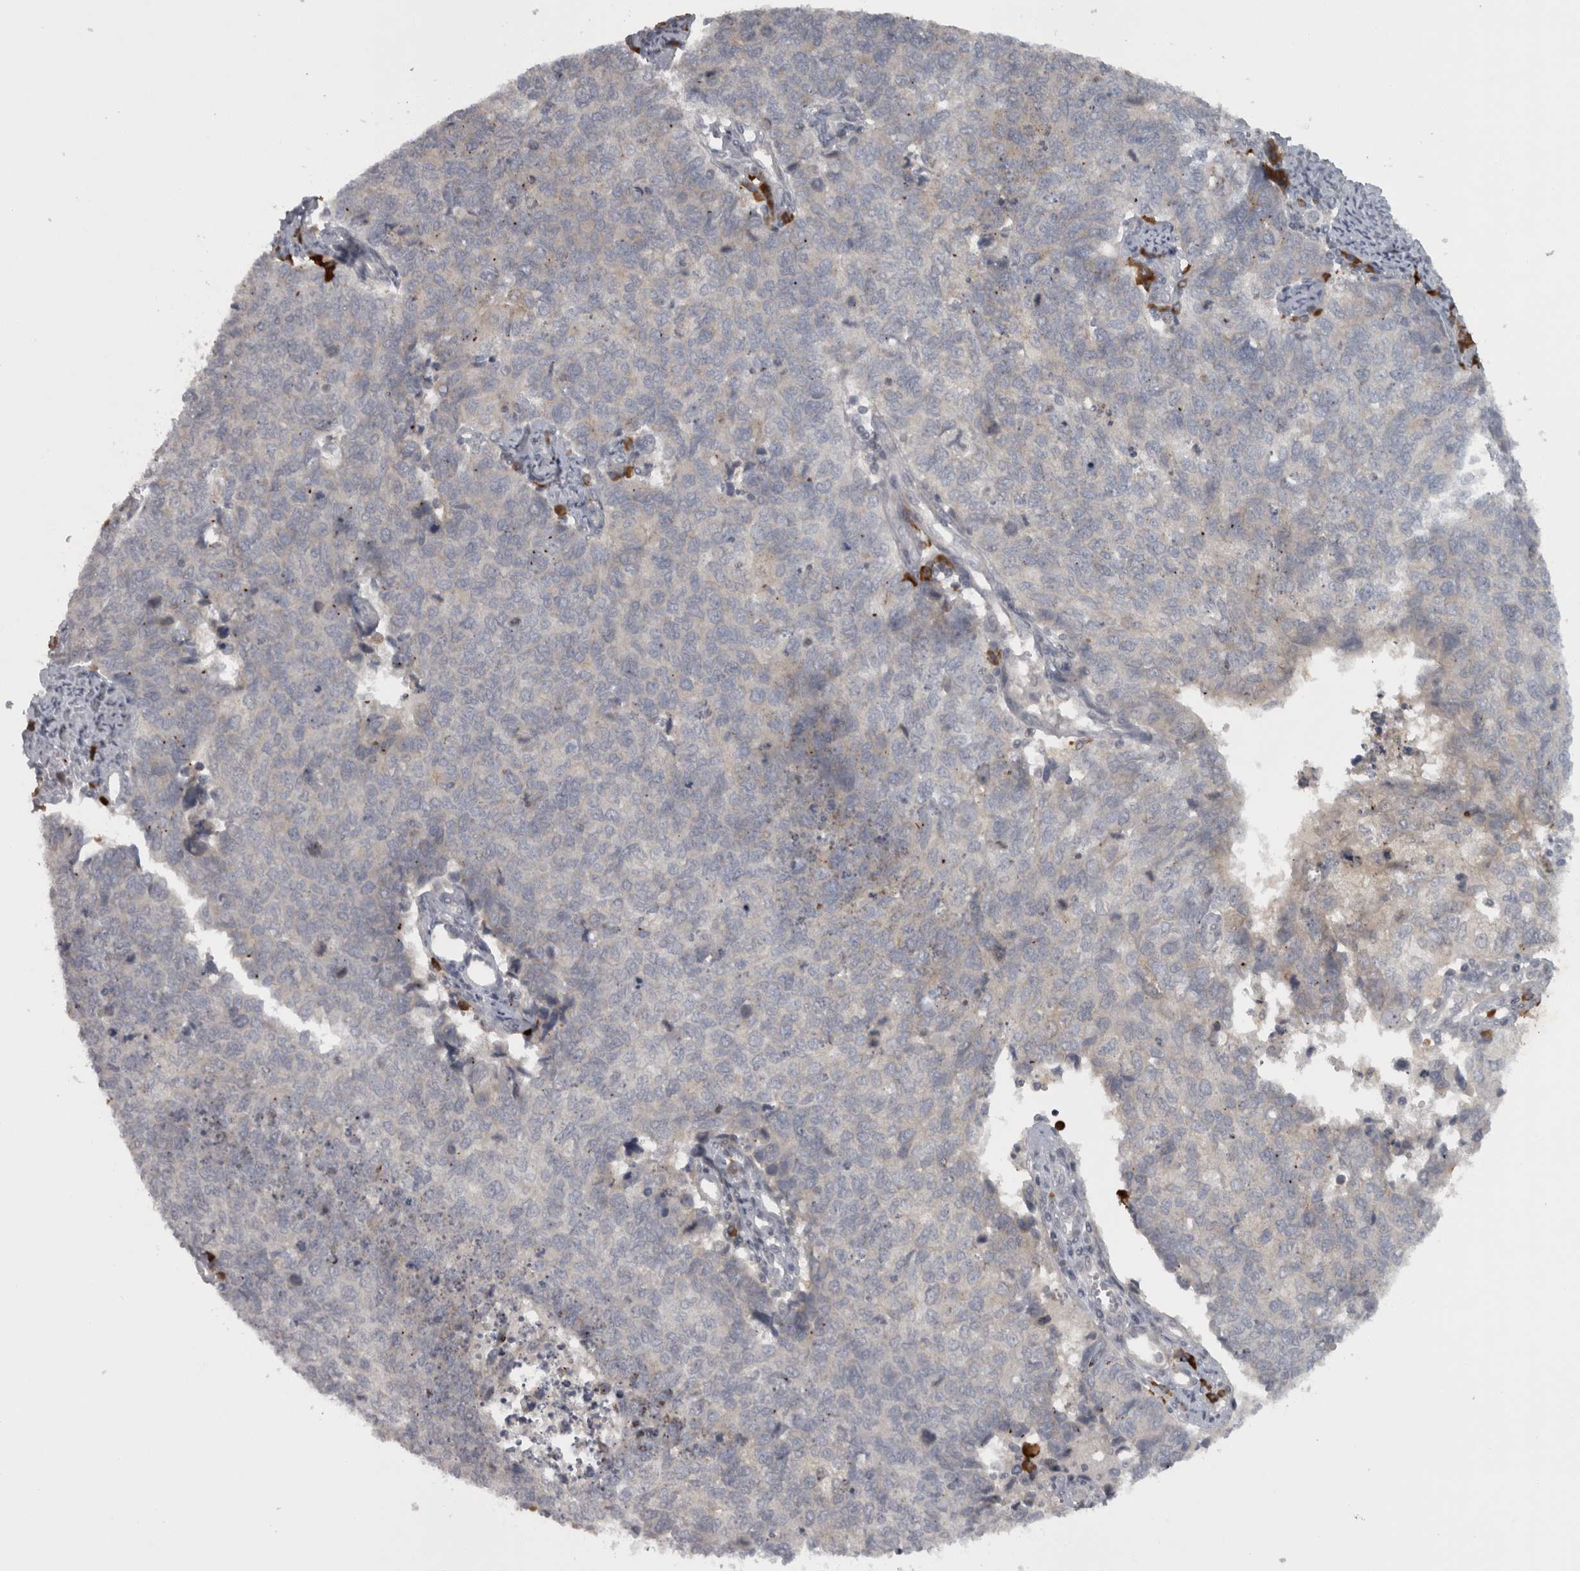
{"staining": {"intensity": "negative", "quantity": "none", "location": "none"}, "tissue": "cervical cancer", "cell_type": "Tumor cells", "image_type": "cancer", "snomed": [{"axis": "morphology", "description": "Squamous cell carcinoma, NOS"}, {"axis": "topography", "description": "Cervix"}], "caption": "This image is of cervical cancer stained with immunohistochemistry to label a protein in brown with the nuclei are counter-stained blue. There is no expression in tumor cells. (Brightfield microscopy of DAB immunohistochemistry (IHC) at high magnification).", "gene": "SLCO5A1", "patient": {"sex": "female", "age": 63}}